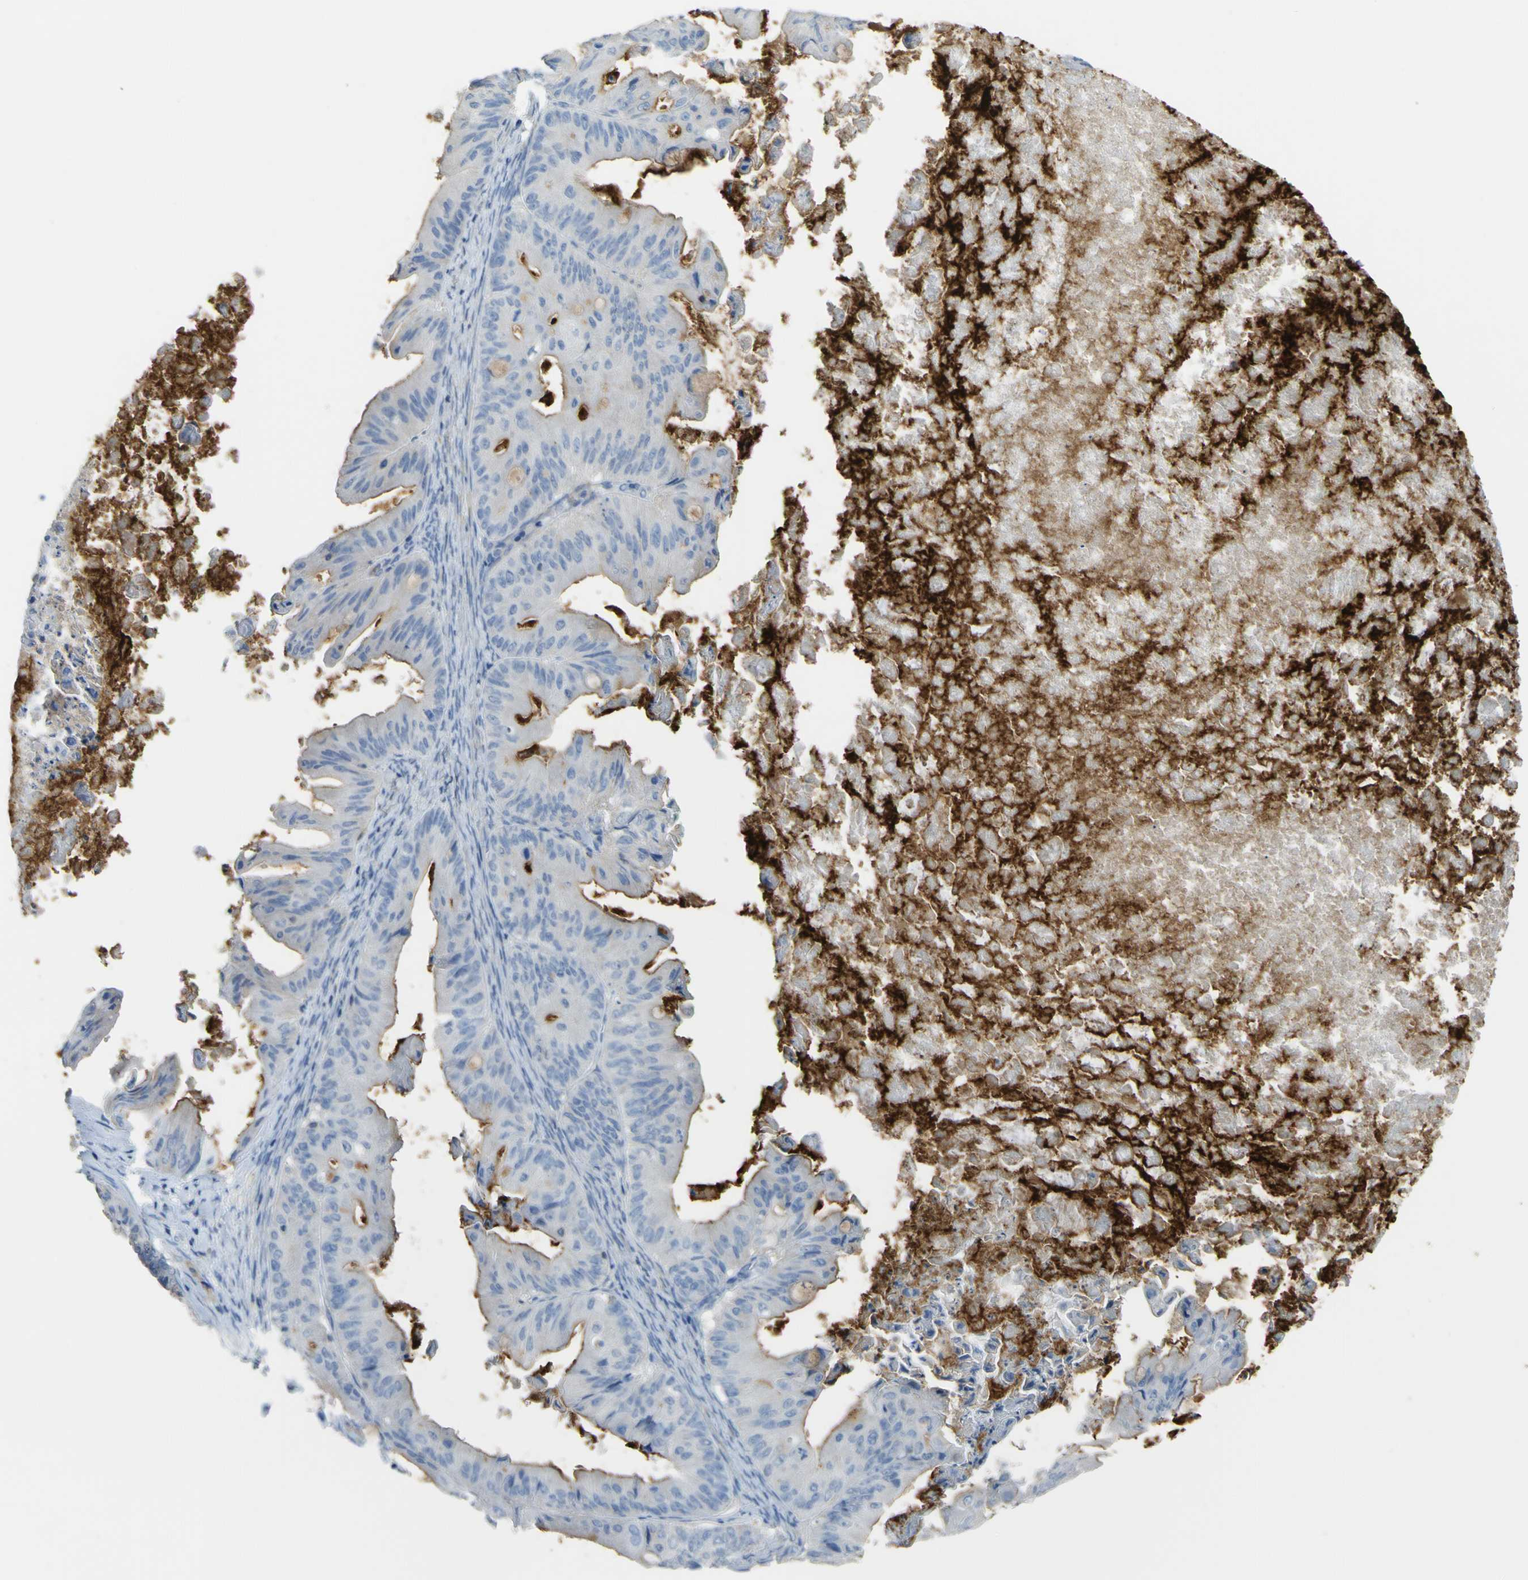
{"staining": {"intensity": "moderate", "quantity": ">75%", "location": "cytoplasmic/membranous"}, "tissue": "ovarian cancer", "cell_type": "Tumor cells", "image_type": "cancer", "snomed": [{"axis": "morphology", "description": "Cystadenocarcinoma, mucinous, NOS"}, {"axis": "topography", "description": "Ovary"}], "caption": "Immunohistochemical staining of human ovarian mucinous cystadenocarcinoma demonstrates moderate cytoplasmic/membranous protein positivity in approximately >75% of tumor cells. Immunohistochemistry stains the protein of interest in brown and the nuclei are stained blue.", "gene": "OGN", "patient": {"sex": "female", "age": 37}}